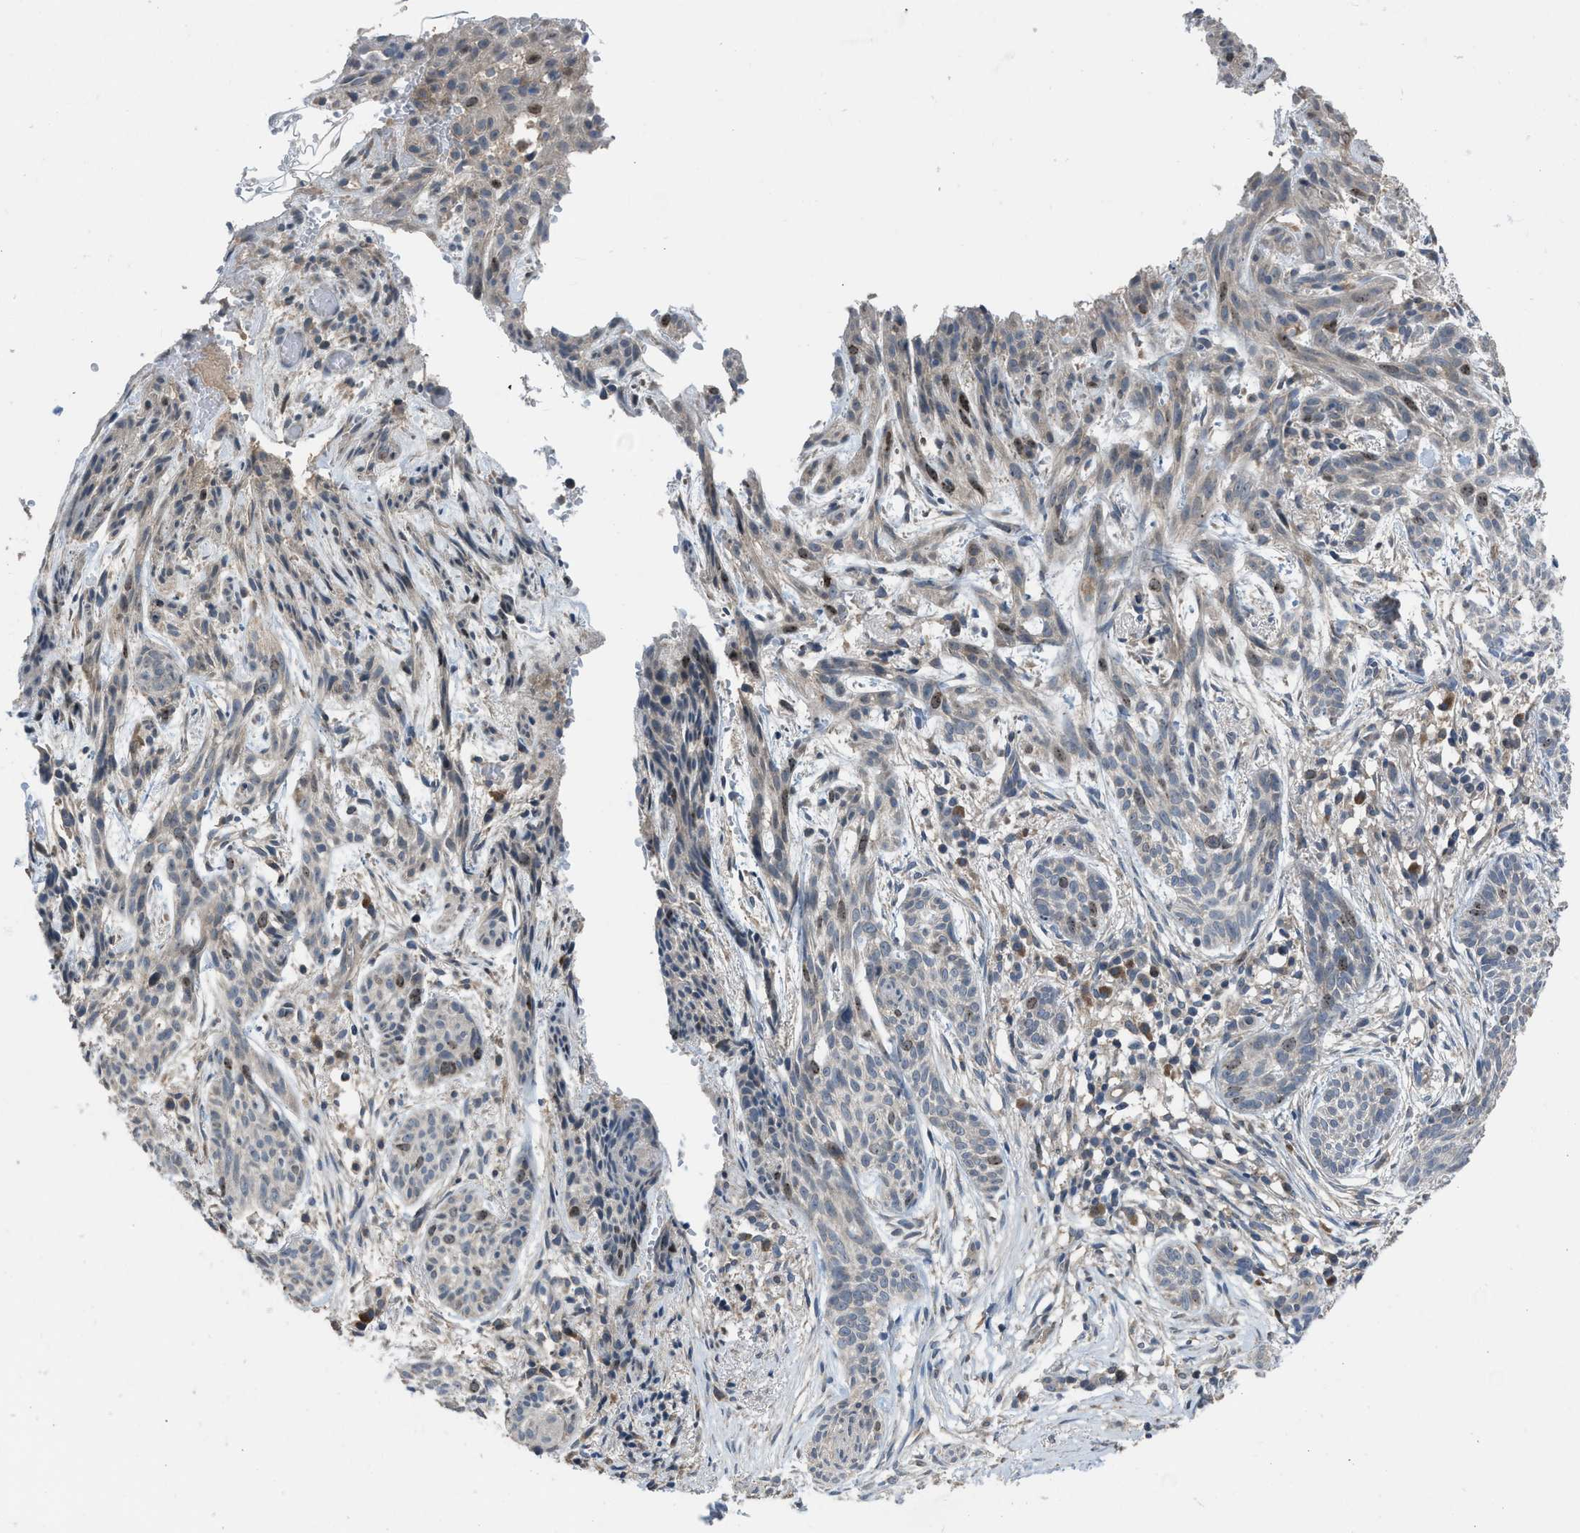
{"staining": {"intensity": "moderate", "quantity": "<25%", "location": "nuclear"}, "tissue": "skin cancer", "cell_type": "Tumor cells", "image_type": "cancer", "snomed": [{"axis": "morphology", "description": "Basal cell carcinoma"}, {"axis": "topography", "description": "Skin"}], "caption": "Skin basal cell carcinoma stained for a protein (brown) demonstrates moderate nuclear positive expression in approximately <25% of tumor cells.", "gene": "MIS18A", "patient": {"sex": "female", "age": 59}}